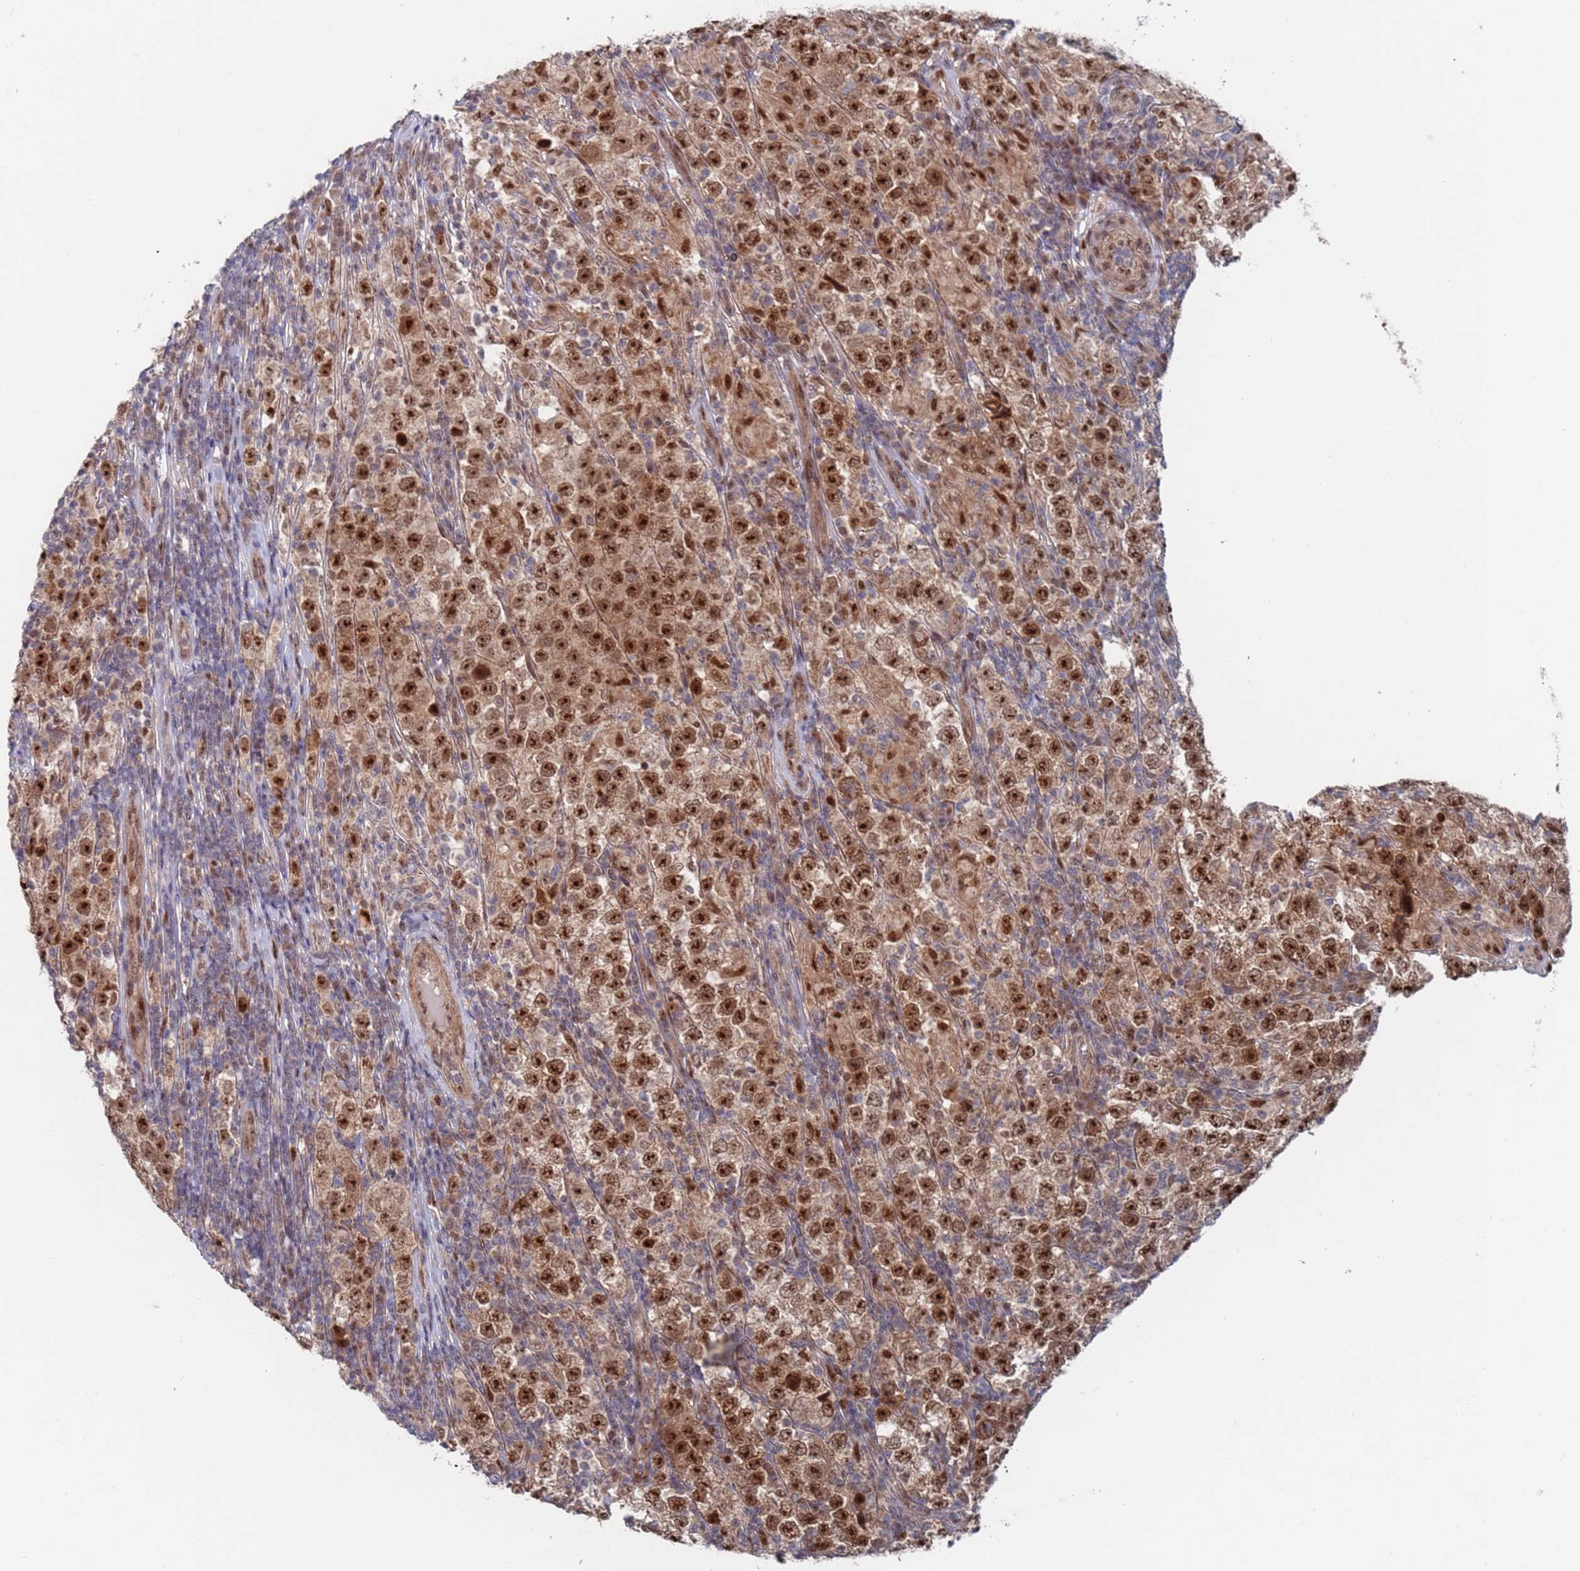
{"staining": {"intensity": "strong", "quantity": ">75%", "location": "nuclear"}, "tissue": "testis cancer", "cell_type": "Tumor cells", "image_type": "cancer", "snomed": [{"axis": "morphology", "description": "Normal tissue, NOS"}, {"axis": "morphology", "description": "Urothelial carcinoma, High grade"}, {"axis": "morphology", "description": "Seminoma, NOS"}, {"axis": "morphology", "description": "Carcinoma, Embryonal, NOS"}, {"axis": "topography", "description": "Urinary bladder"}, {"axis": "topography", "description": "Testis"}], "caption": "Immunohistochemistry of human testis seminoma demonstrates high levels of strong nuclear positivity in approximately >75% of tumor cells.", "gene": "RPP25", "patient": {"sex": "male", "age": 41}}